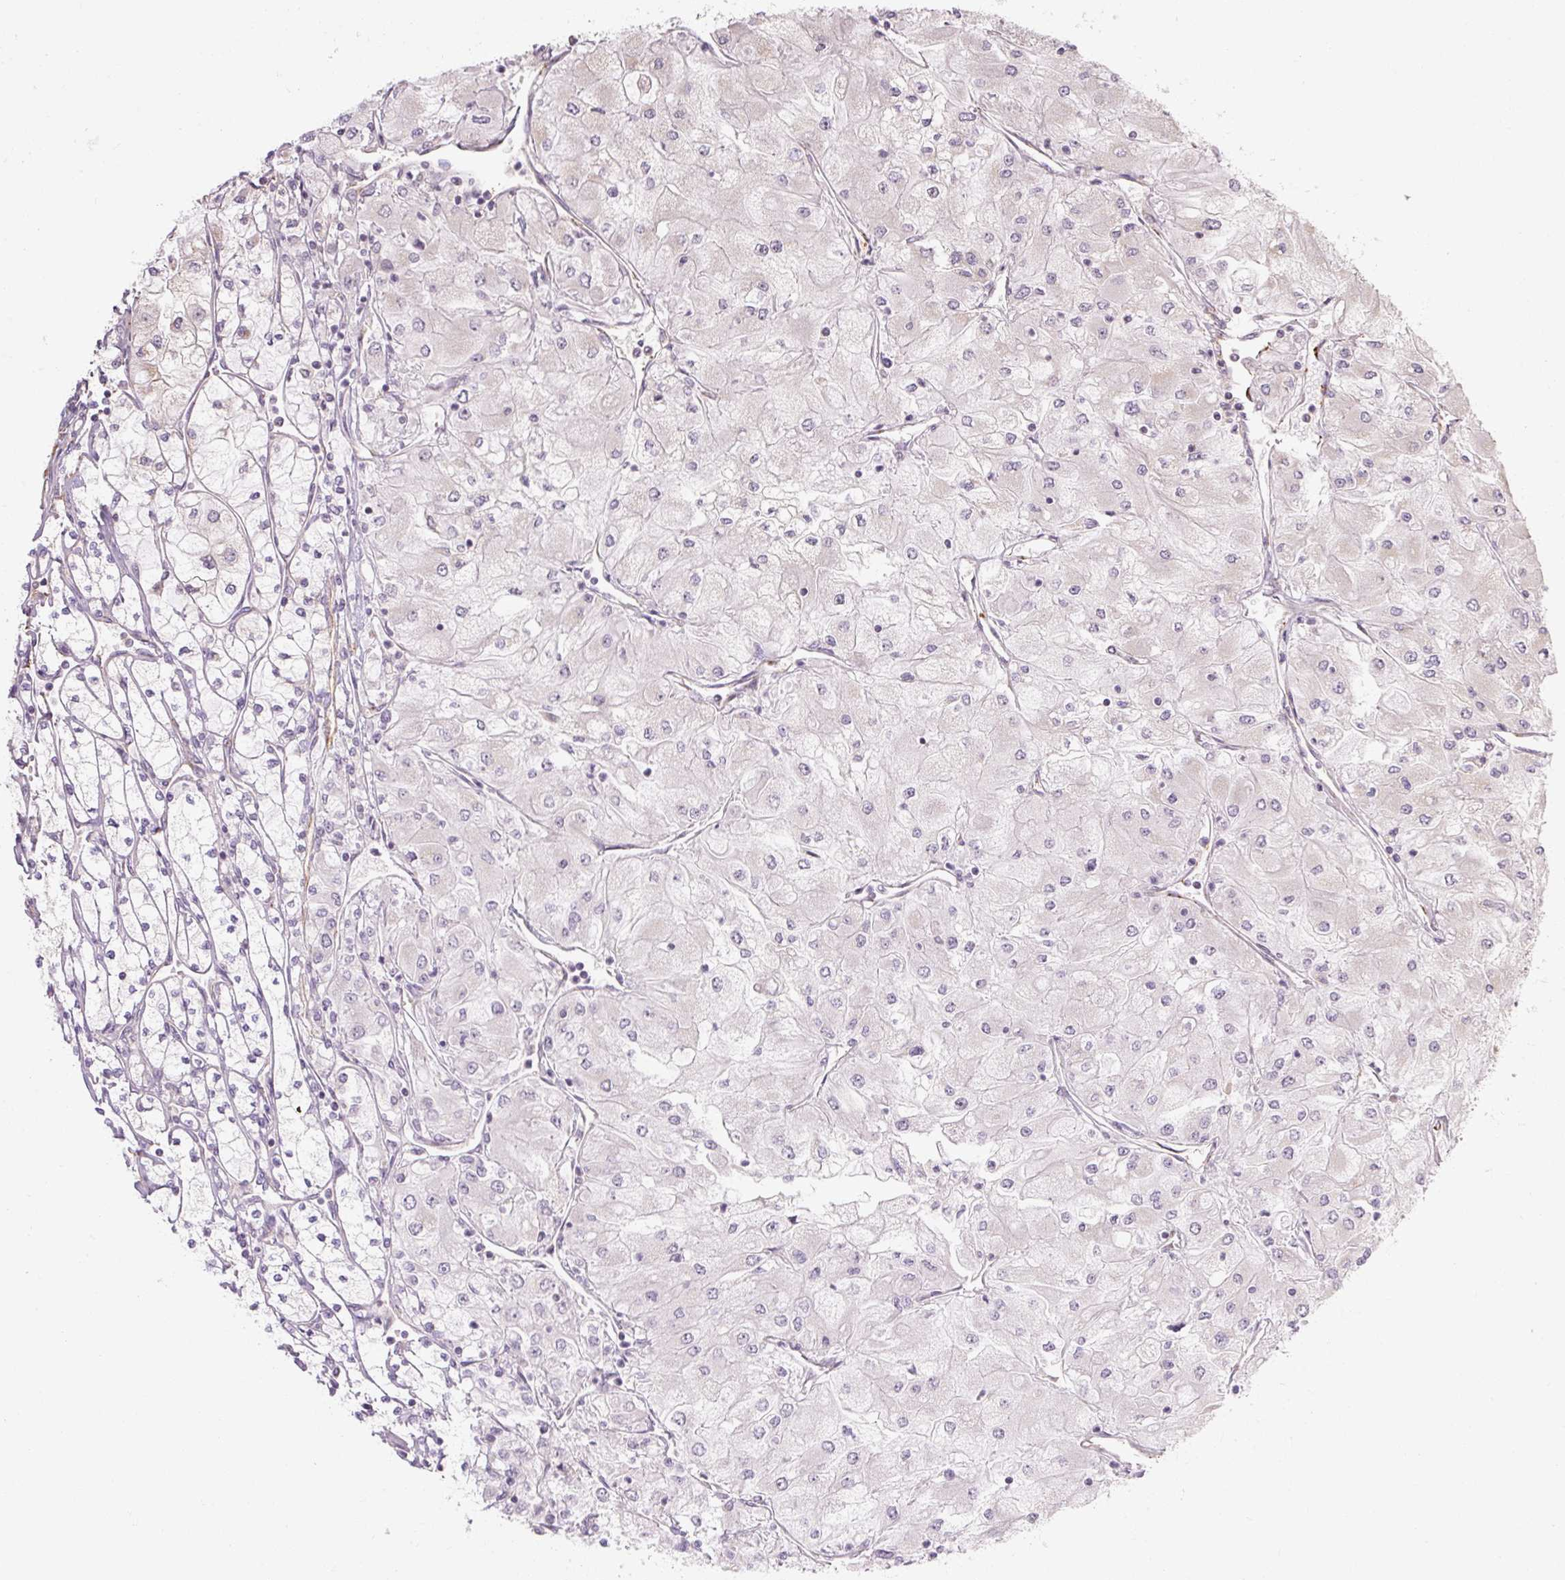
{"staining": {"intensity": "negative", "quantity": "none", "location": "none"}, "tissue": "renal cancer", "cell_type": "Tumor cells", "image_type": "cancer", "snomed": [{"axis": "morphology", "description": "Adenocarcinoma, NOS"}, {"axis": "topography", "description": "Kidney"}], "caption": "The histopathology image demonstrates no significant positivity in tumor cells of adenocarcinoma (renal).", "gene": "RB1CC1", "patient": {"sex": "male", "age": 80}}